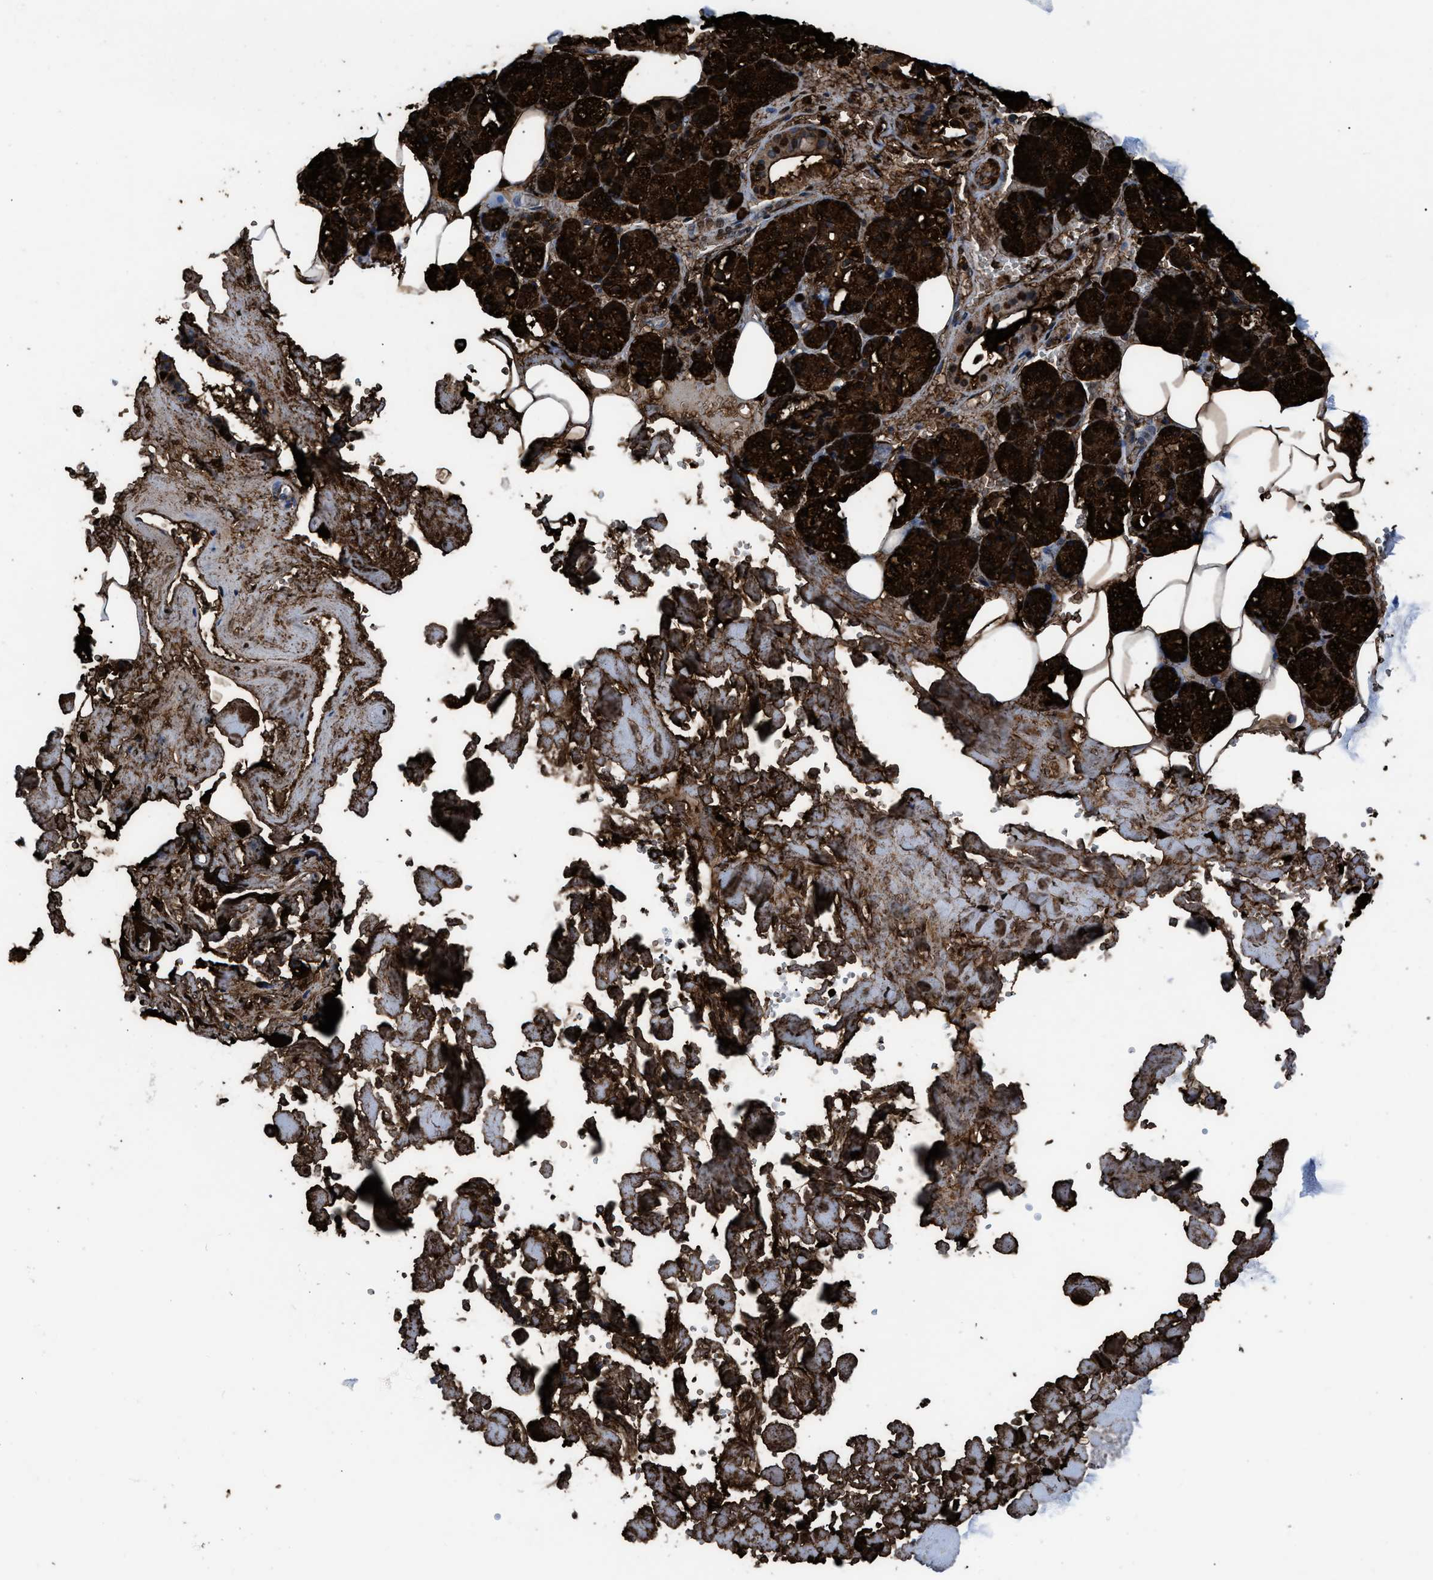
{"staining": {"intensity": "strong", "quantity": ">75%", "location": "cytoplasmic/membranous"}, "tissue": "salivary gland", "cell_type": "Glandular cells", "image_type": "normal", "snomed": [{"axis": "morphology", "description": "Normal tissue, NOS"}, {"axis": "topography", "description": "Salivary gland"}], "caption": "A photomicrograph of human salivary gland stained for a protein exhibits strong cytoplasmic/membranous brown staining in glandular cells. (DAB IHC with brightfield microscopy, high magnification).", "gene": "LMO2", "patient": {"sex": "male", "age": 62}}